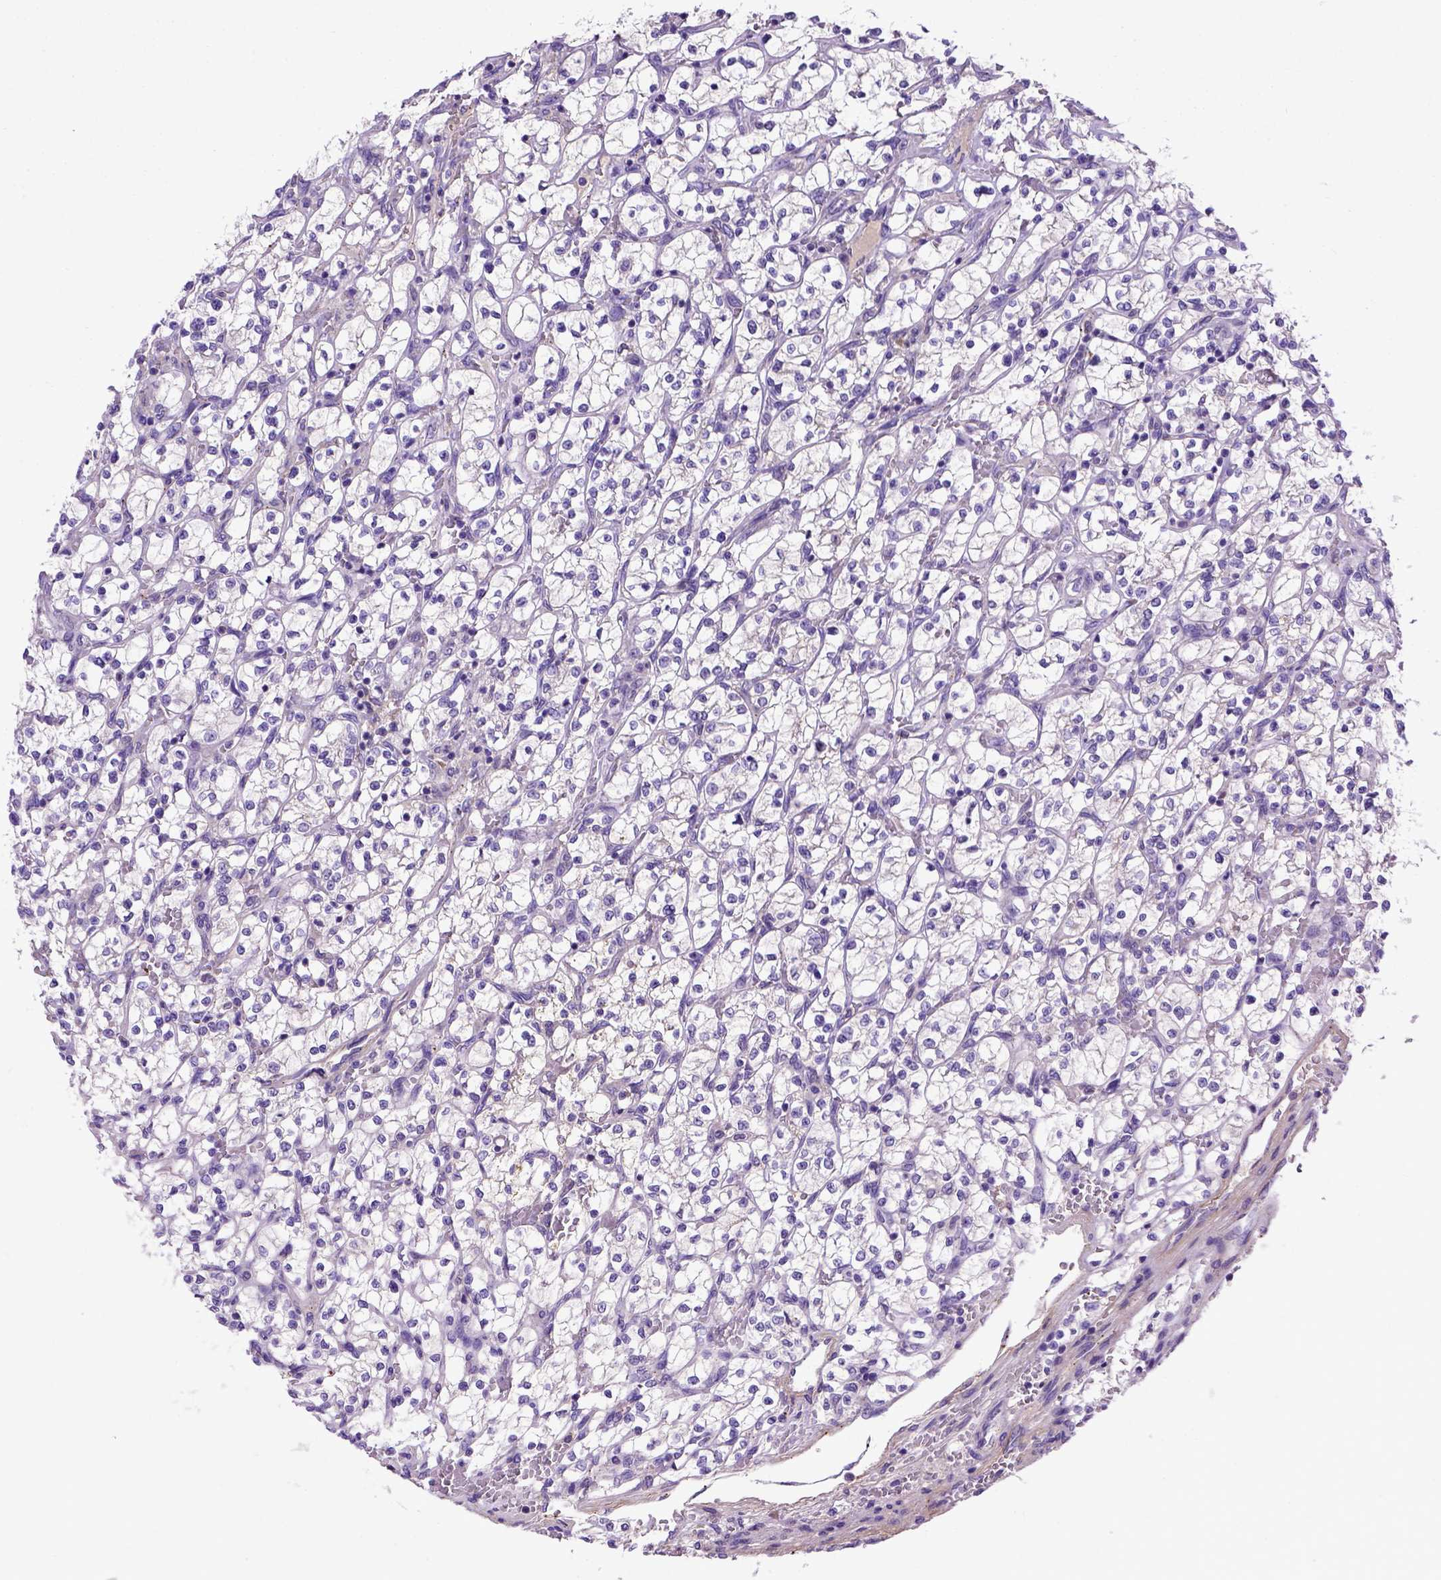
{"staining": {"intensity": "negative", "quantity": "none", "location": "none"}, "tissue": "renal cancer", "cell_type": "Tumor cells", "image_type": "cancer", "snomed": [{"axis": "morphology", "description": "Adenocarcinoma, NOS"}, {"axis": "topography", "description": "Kidney"}], "caption": "A high-resolution histopathology image shows immunohistochemistry (IHC) staining of renal cancer (adenocarcinoma), which displays no significant expression in tumor cells.", "gene": "ADAM12", "patient": {"sex": "female", "age": 64}}